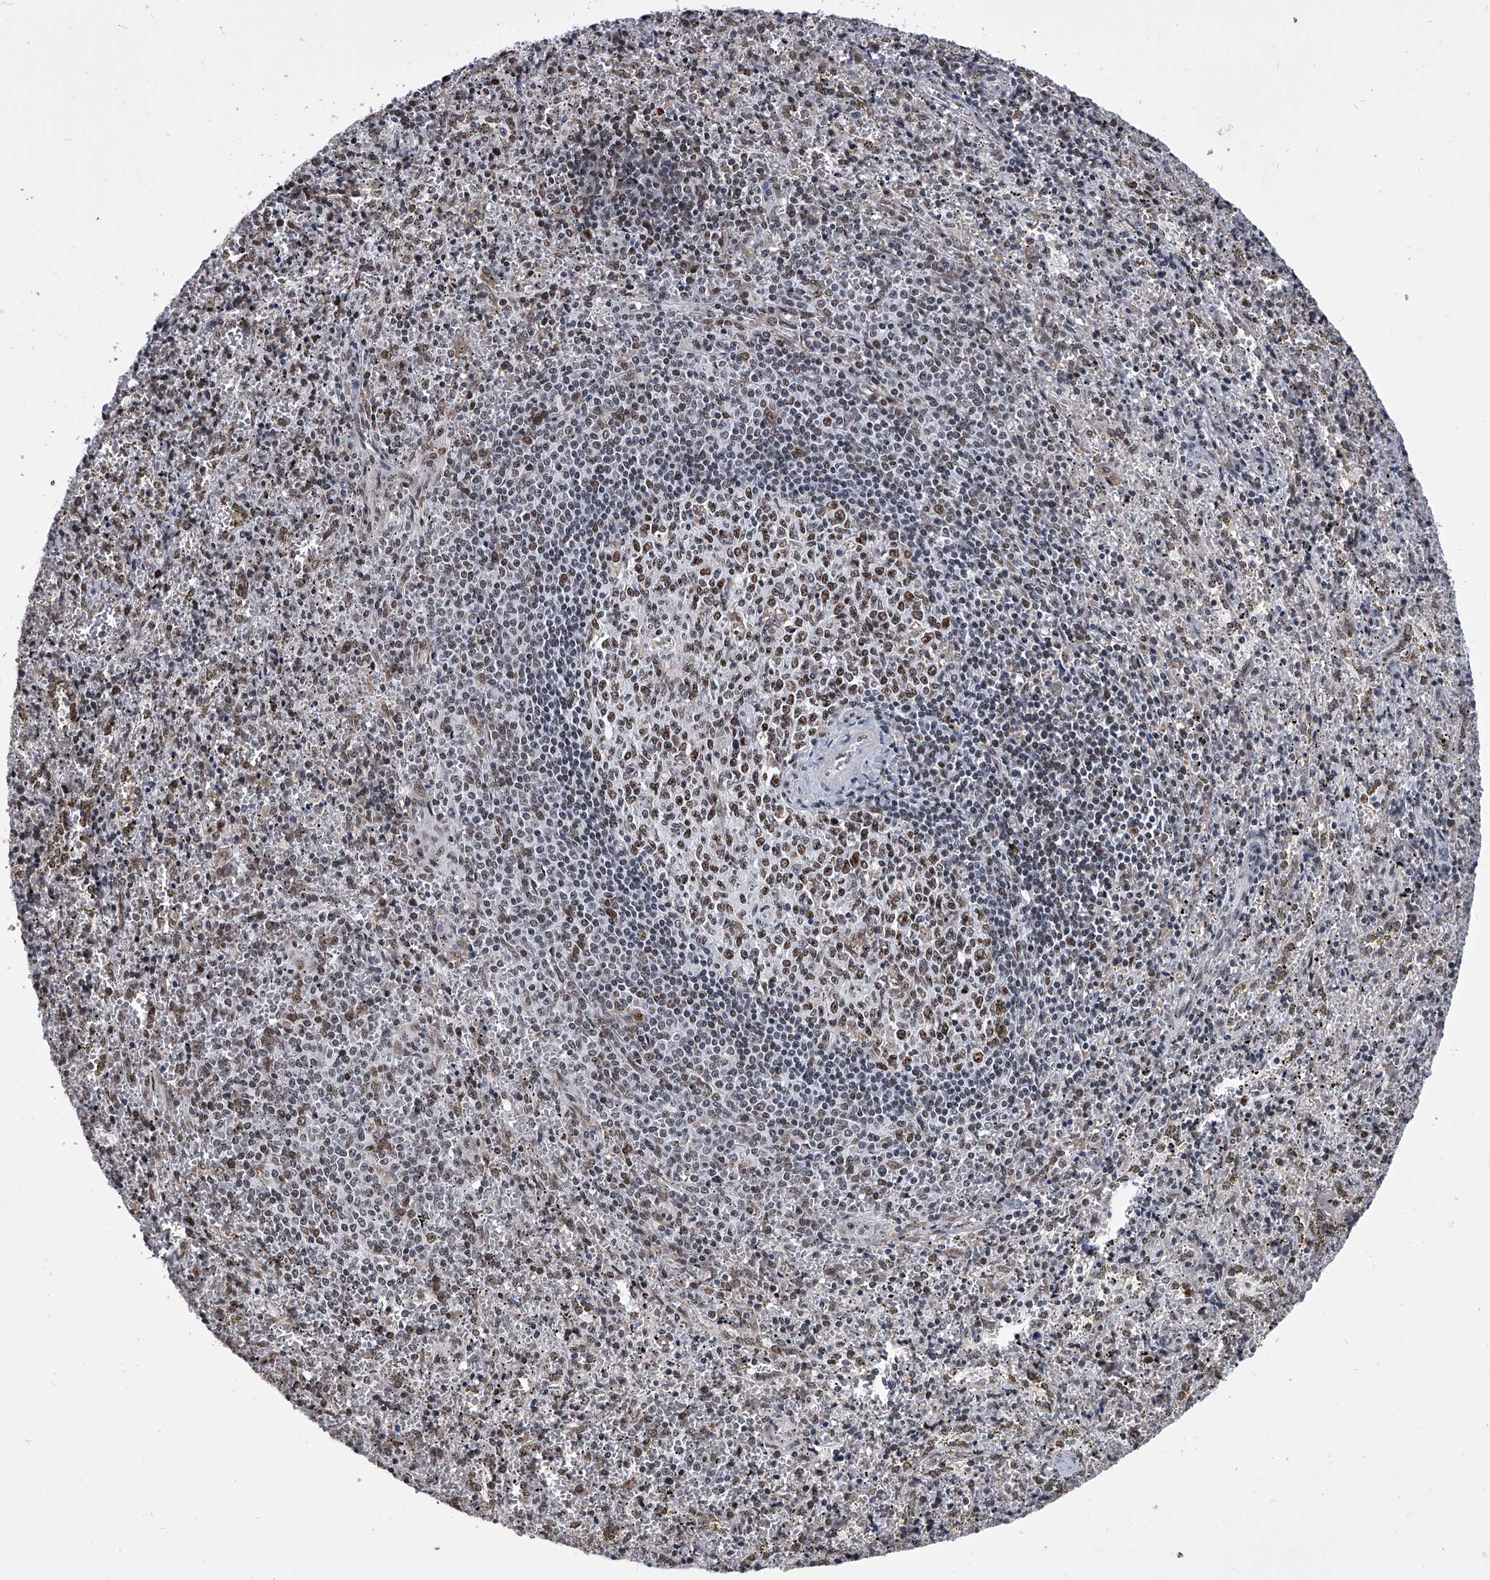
{"staining": {"intensity": "weak", "quantity": "25%-75%", "location": "nuclear"}, "tissue": "spleen", "cell_type": "Cells in red pulp", "image_type": "normal", "snomed": [{"axis": "morphology", "description": "Normal tissue, NOS"}, {"axis": "topography", "description": "Spleen"}], "caption": "High-power microscopy captured an IHC image of normal spleen, revealing weak nuclear expression in approximately 25%-75% of cells in red pulp. The staining was performed using DAB to visualize the protein expression in brown, while the nuclei were stained in blue with hematoxylin (Magnification: 20x).", "gene": "SIM2", "patient": {"sex": "male", "age": 11}}